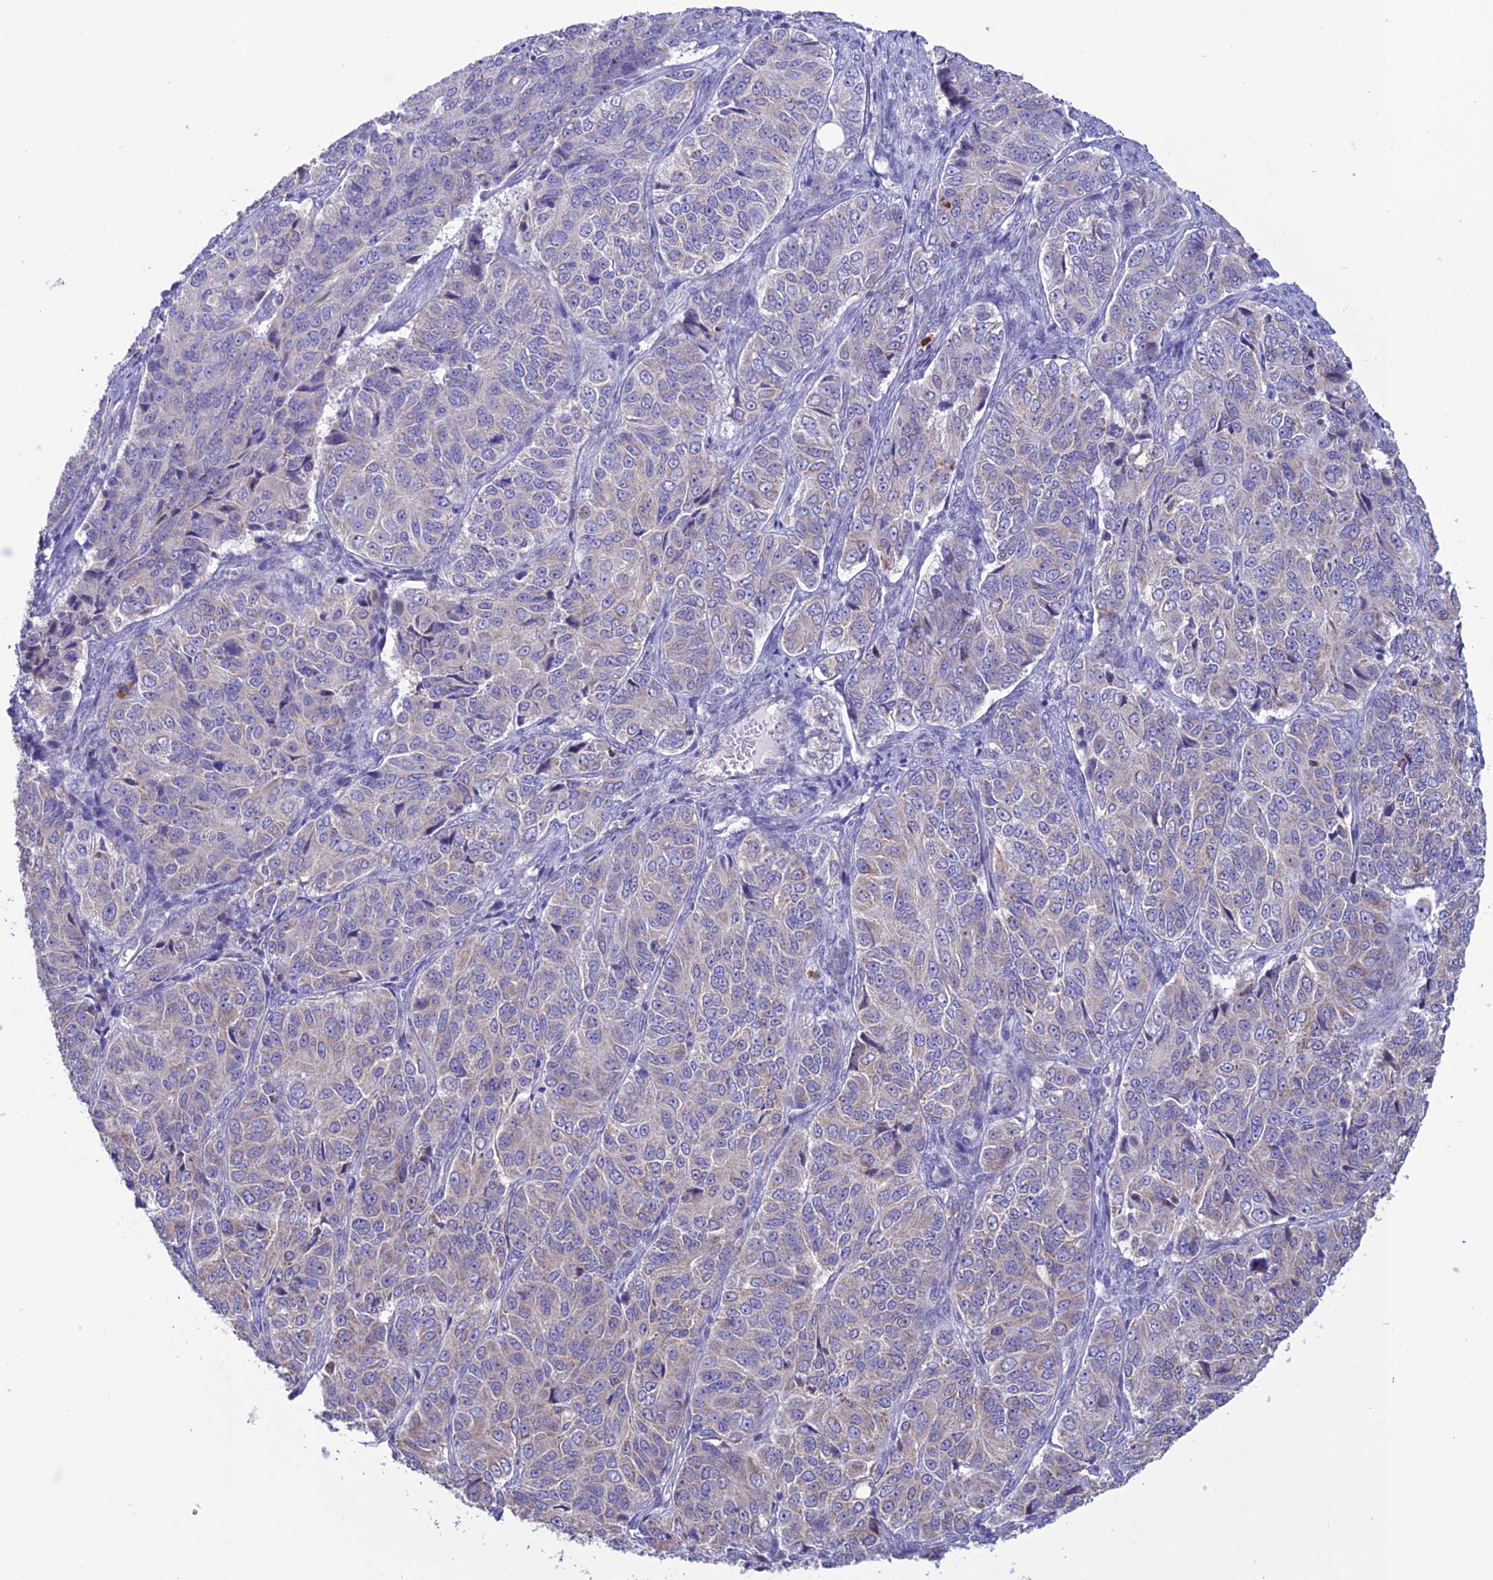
{"staining": {"intensity": "weak", "quantity": "<25%", "location": "cytoplasmic/membranous"}, "tissue": "ovarian cancer", "cell_type": "Tumor cells", "image_type": "cancer", "snomed": [{"axis": "morphology", "description": "Carcinoma, endometroid"}, {"axis": "topography", "description": "Ovary"}], "caption": "Protein analysis of ovarian cancer exhibits no significant positivity in tumor cells.", "gene": "CLCN7", "patient": {"sex": "female", "age": 51}}